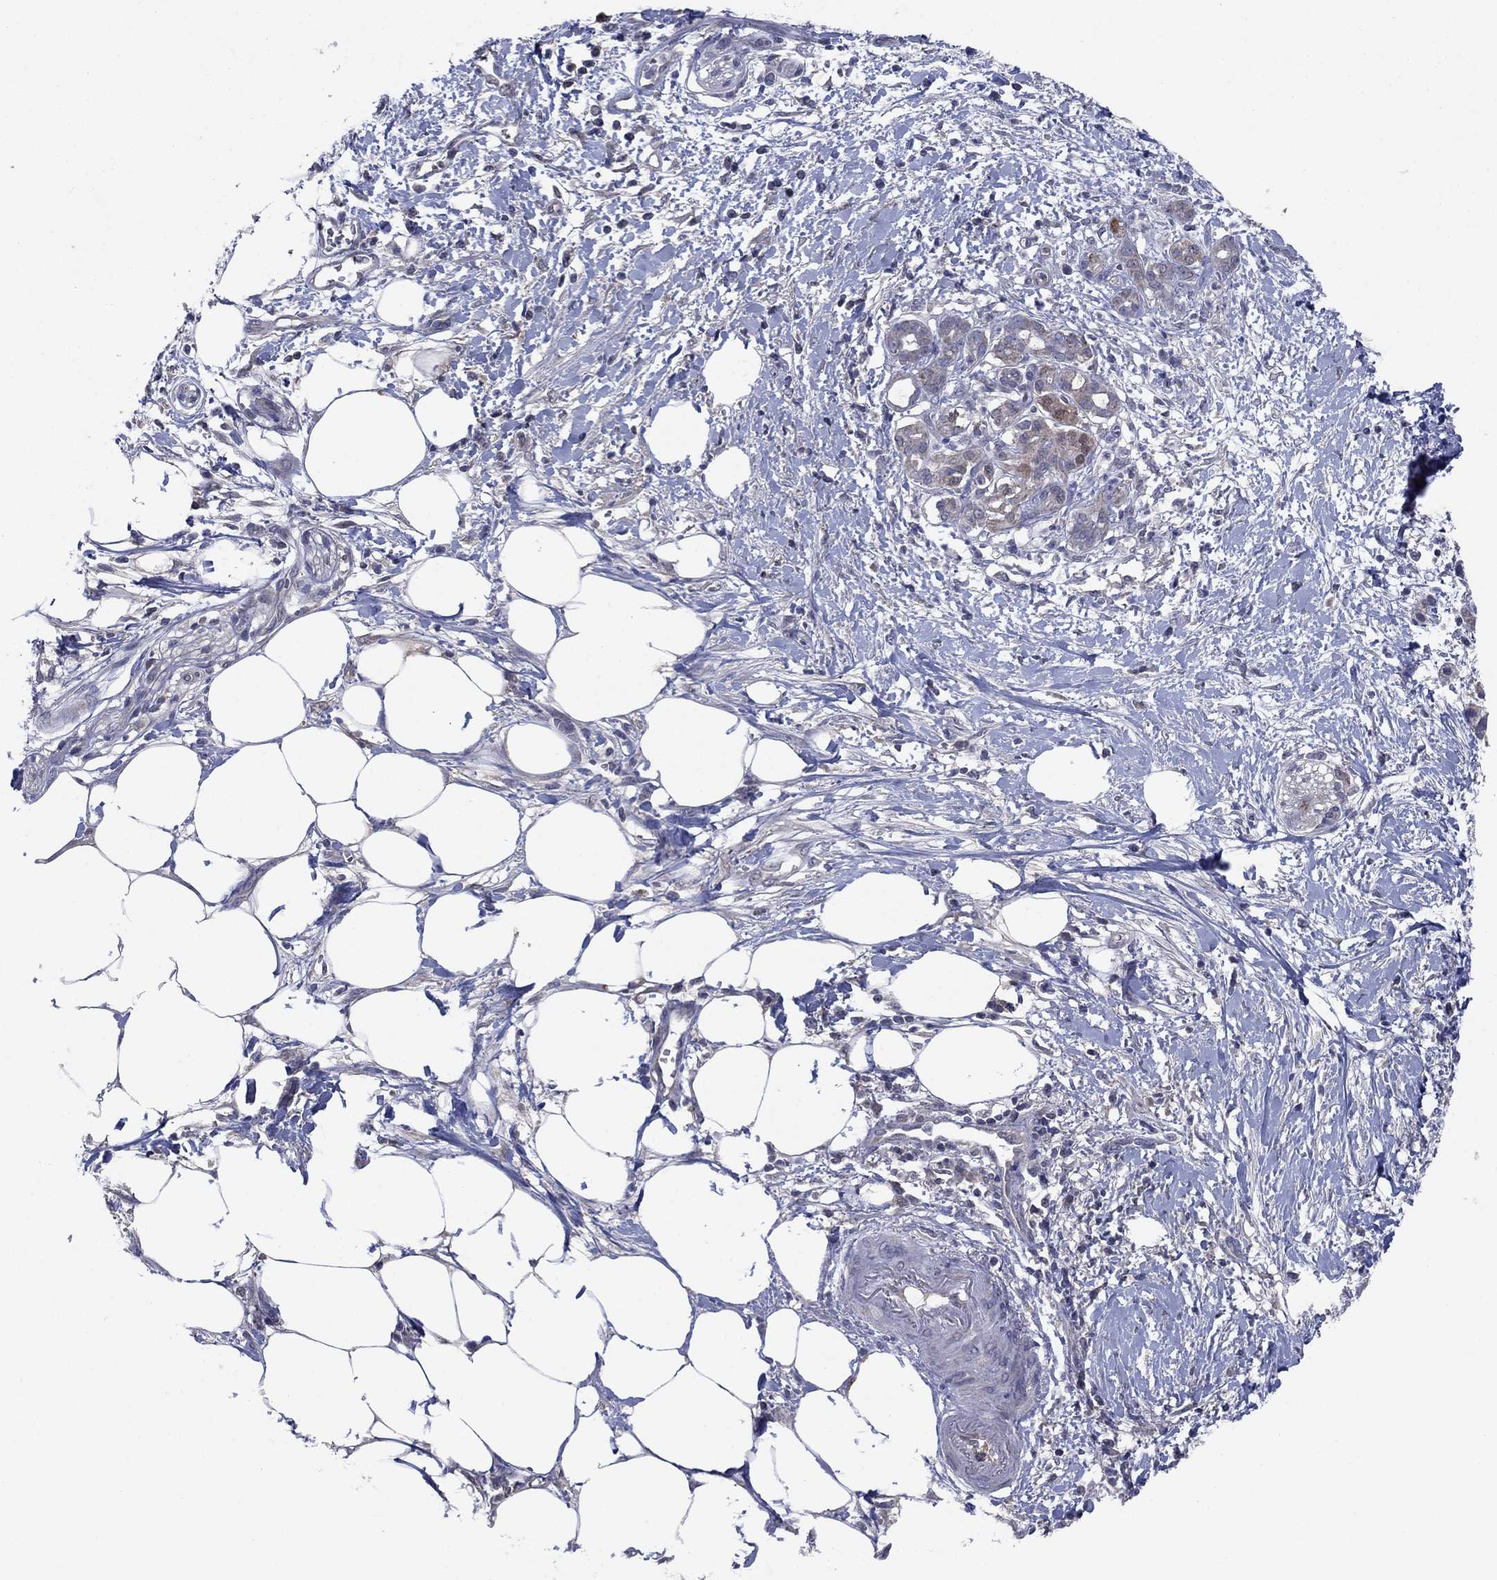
{"staining": {"intensity": "moderate", "quantity": "<25%", "location": "cytoplasmic/membranous"}, "tissue": "pancreatic cancer", "cell_type": "Tumor cells", "image_type": "cancer", "snomed": [{"axis": "morphology", "description": "Adenocarcinoma, NOS"}, {"axis": "topography", "description": "Pancreas"}], "caption": "Immunohistochemistry histopathology image of human pancreatic cancer (adenocarcinoma) stained for a protein (brown), which displays low levels of moderate cytoplasmic/membranous positivity in about <25% of tumor cells.", "gene": "GRHPR", "patient": {"sex": "male", "age": 72}}